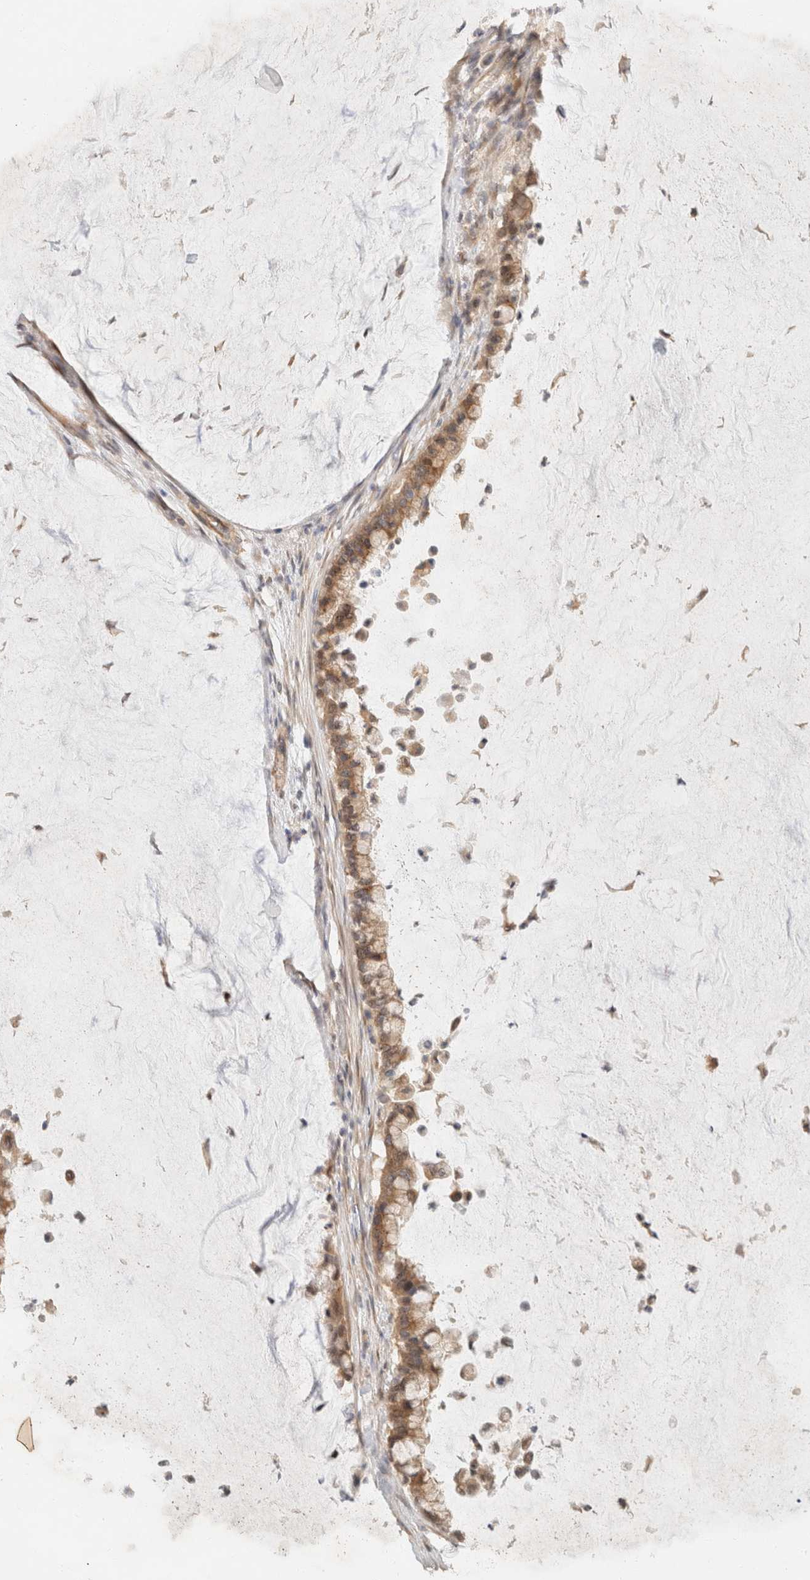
{"staining": {"intensity": "moderate", "quantity": ">75%", "location": "cytoplasmic/membranous"}, "tissue": "pancreatic cancer", "cell_type": "Tumor cells", "image_type": "cancer", "snomed": [{"axis": "morphology", "description": "Adenocarcinoma, NOS"}, {"axis": "topography", "description": "Pancreas"}], "caption": "IHC image of pancreatic adenocarcinoma stained for a protein (brown), which displays medium levels of moderate cytoplasmic/membranous positivity in about >75% of tumor cells.", "gene": "TACC1", "patient": {"sex": "male", "age": 41}}